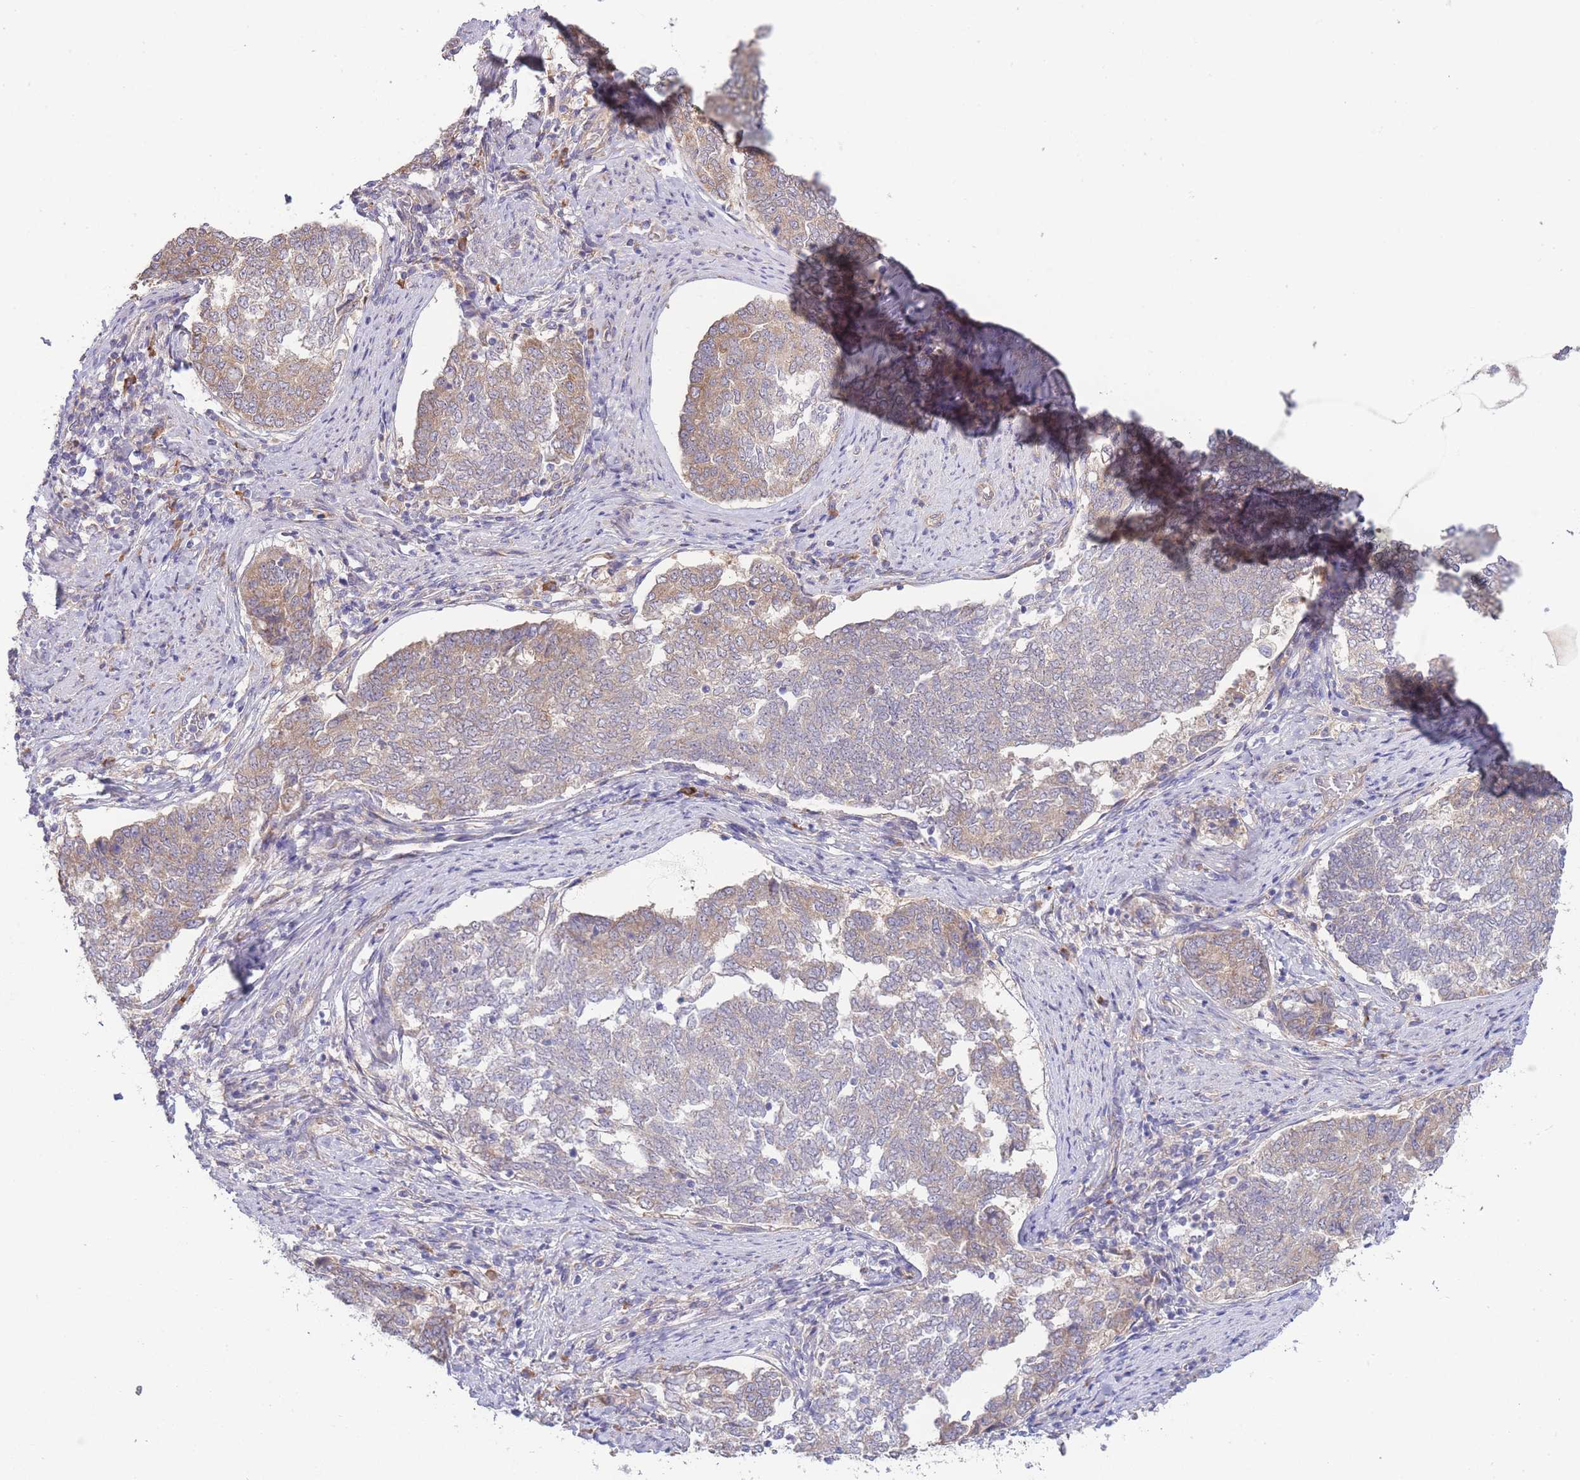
{"staining": {"intensity": "moderate", "quantity": "25%-75%", "location": "cytoplasmic/membranous"}, "tissue": "endometrial cancer", "cell_type": "Tumor cells", "image_type": "cancer", "snomed": [{"axis": "morphology", "description": "Adenocarcinoma, NOS"}, {"axis": "topography", "description": "Endometrium"}], "caption": "Immunohistochemistry photomicrograph of human endometrial adenocarcinoma stained for a protein (brown), which demonstrates medium levels of moderate cytoplasmic/membranous staining in about 25%-75% of tumor cells.", "gene": "BEX1", "patient": {"sex": "female", "age": 80}}